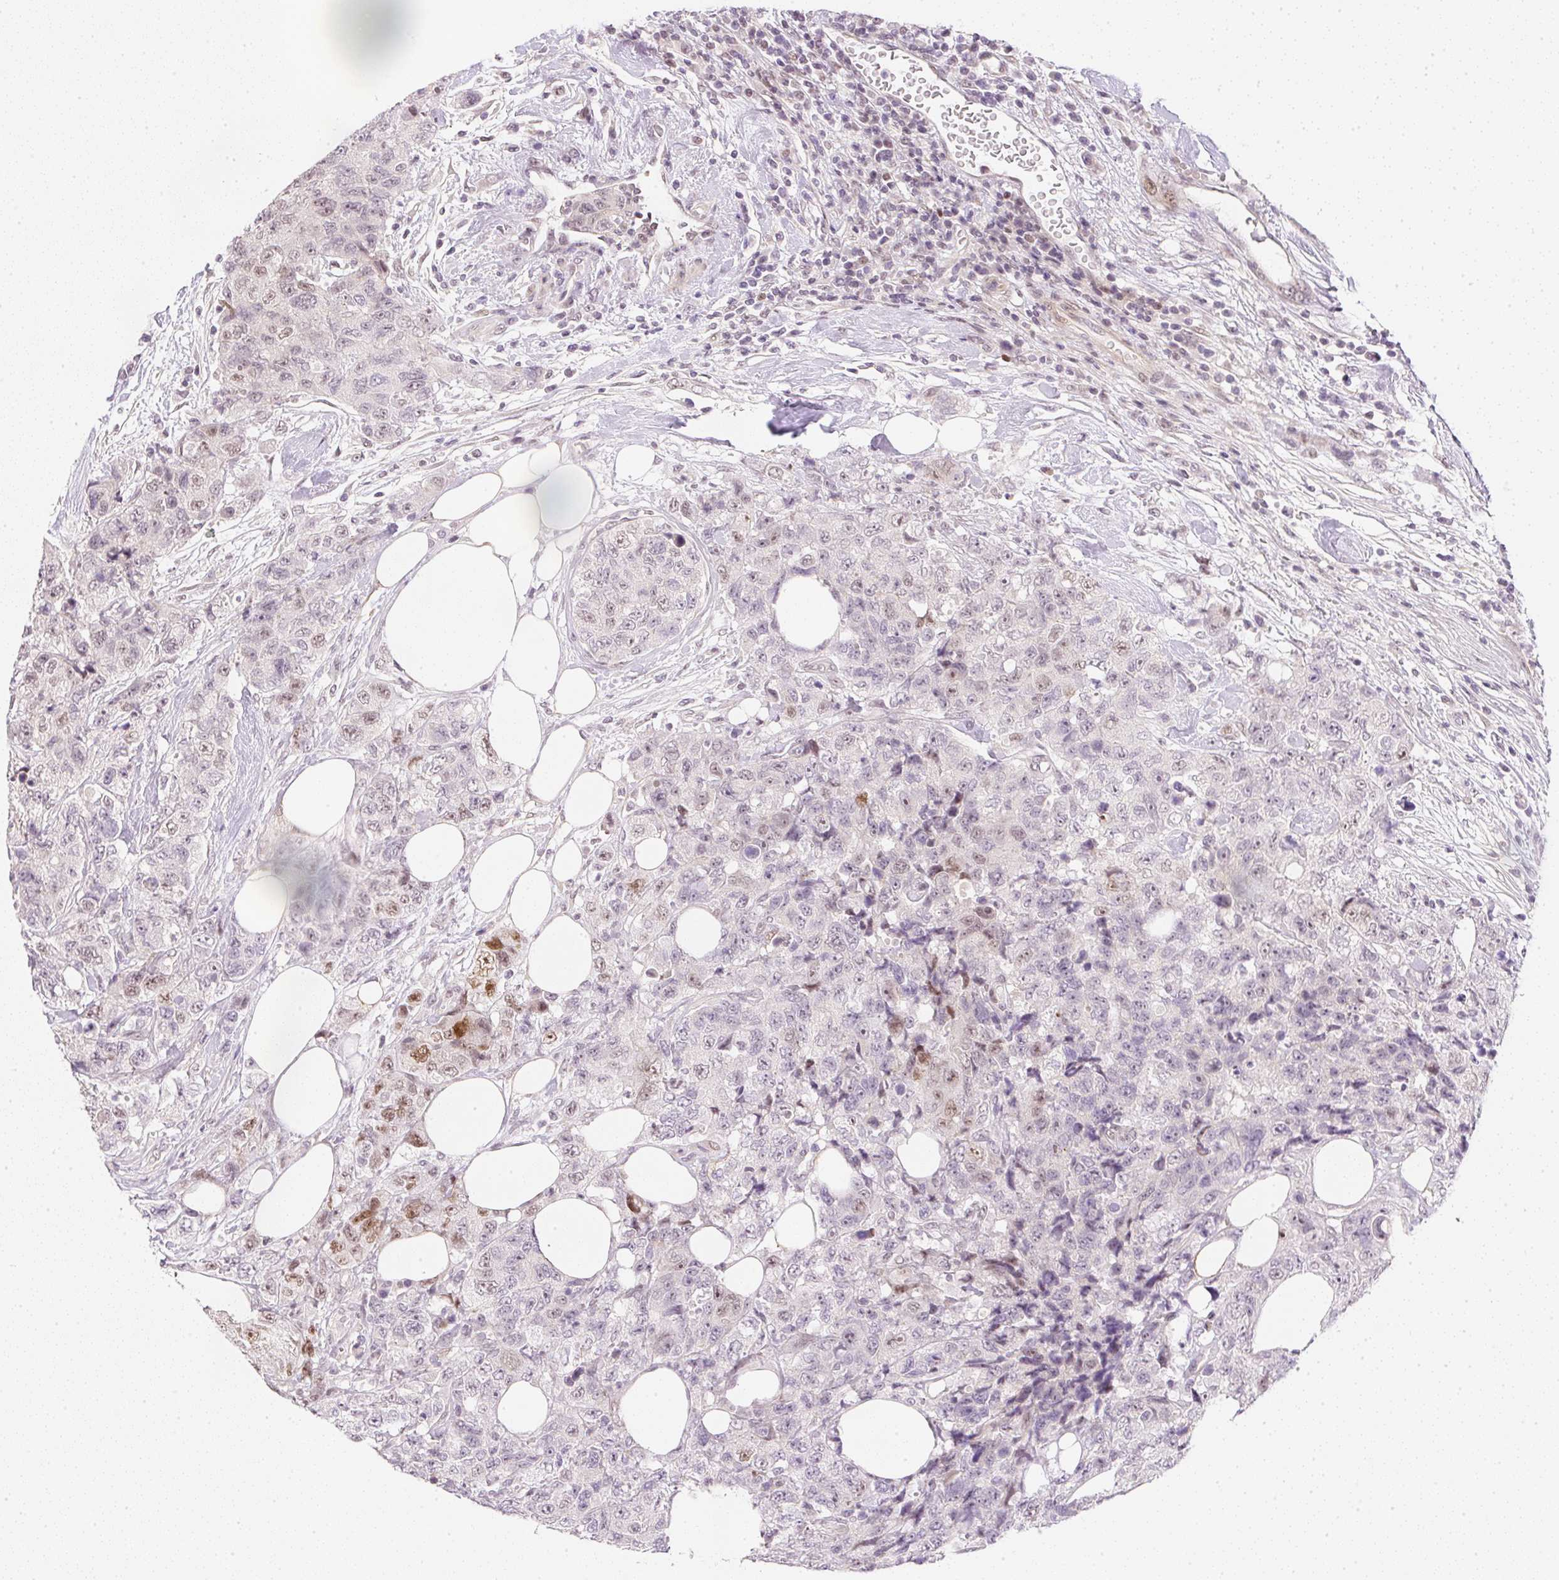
{"staining": {"intensity": "weak", "quantity": "25%-75%", "location": "nuclear"}, "tissue": "urothelial cancer", "cell_type": "Tumor cells", "image_type": "cancer", "snomed": [{"axis": "morphology", "description": "Urothelial carcinoma, High grade"}, {"axis": "topography", "description": "Urinary bladder"}], "caption": "Immunohistochemical staining of human urothelial cancer demonstrates weak nuclear protein staining in about 25%-75% of tumor cells.", "gene": "DPPA4", "patient": {"sex": "female", "age": 78}}